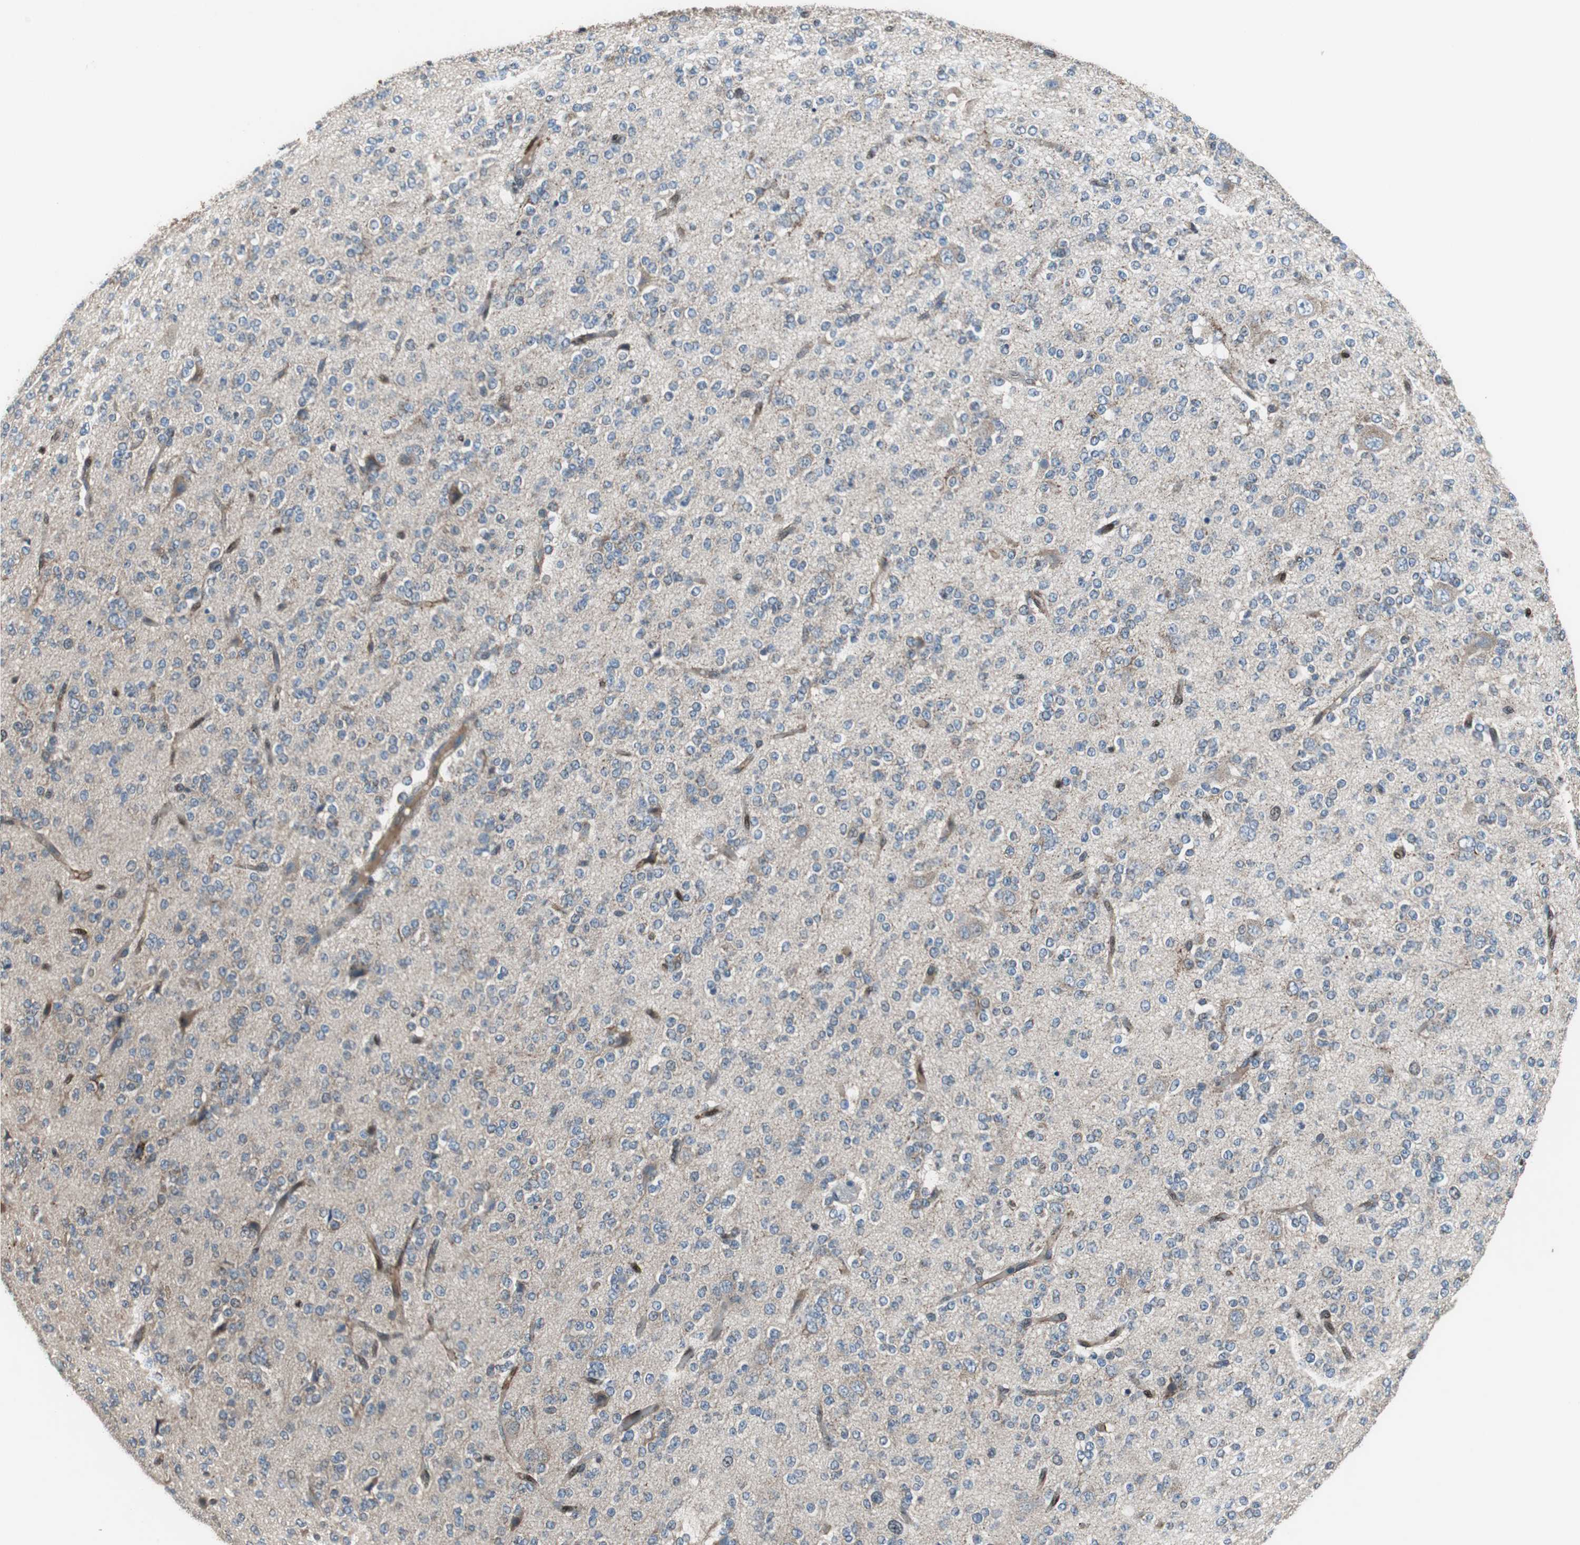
{"staining": {"intensity": "weak", "quantity": "25%-75%", "location": "cytoplasmic/membranous"}, "tissue": "glioma", "cell_type": "Tumor cells", "image_type": "cancer", "snomed": [{"axis": "morphology", "description": "Glioma, malignant, Low grade"}, {"axis": "topography", "description": "Brain"}], "caption": "The image shows staining of glioma, revealing weak cytoplasmic/membranous protein staining (brown color) within tumor cells.", "gene": "PI4KB", "patient": {"sex": "male", "age": 38}}